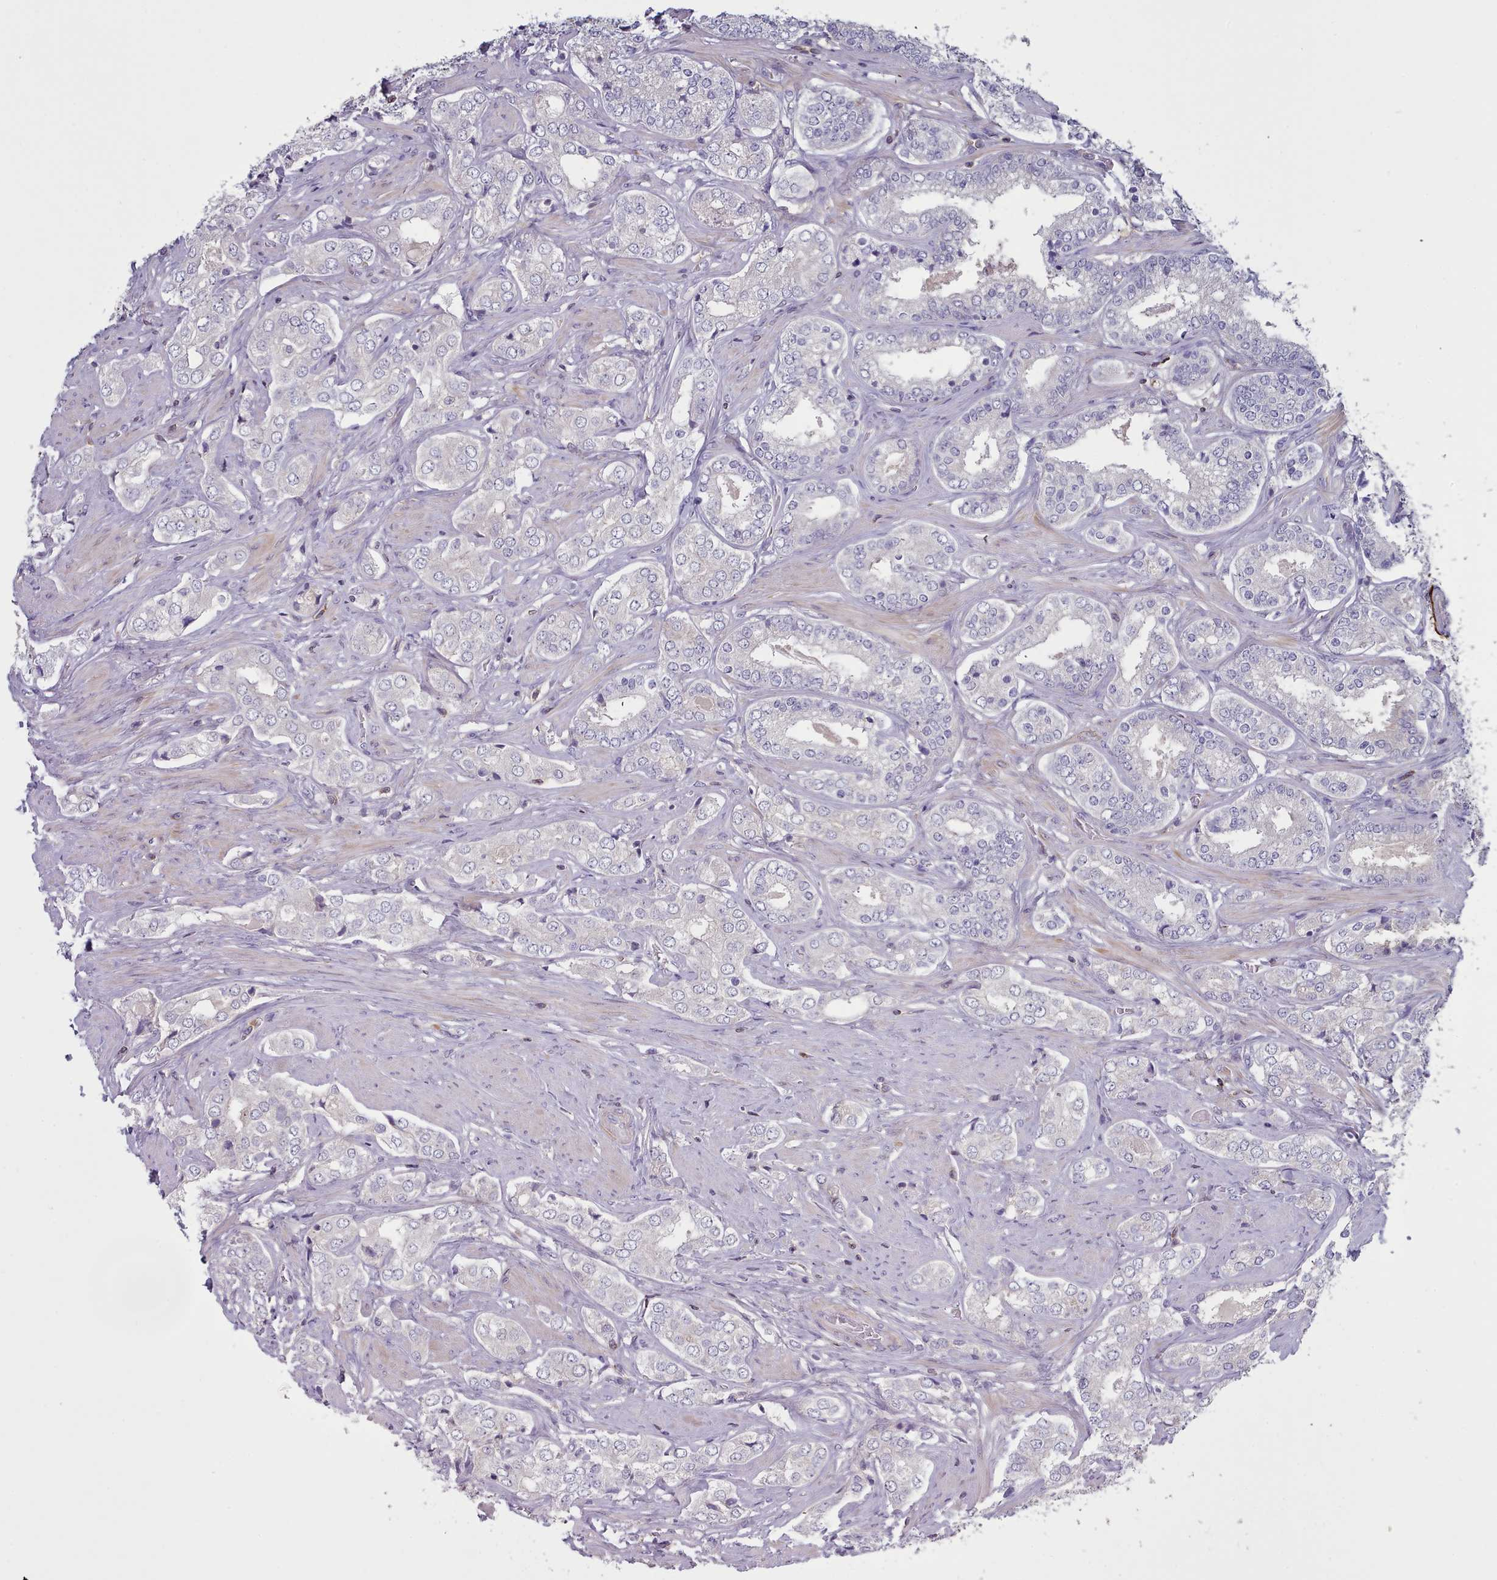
{"staining": {"intensity": "negative", "quantity": "none", "location": "none"}, "tissue": "prostate cancer", "cell_type": "Tumor cells", "image_type": "cancer", "snomed": [{"axis": "morphology", "description": "Adenocarcinoma, High grade"}, {"axis": "topography", "description": "Prostate"}], "caption": "The immunohistochemistry image has no significant positivity in tumor cells of prostate cancer (high-grade adenocarcinoma) tissue.", "gene": "RAC2", "patient": {"sex": "male", "age": 71}}